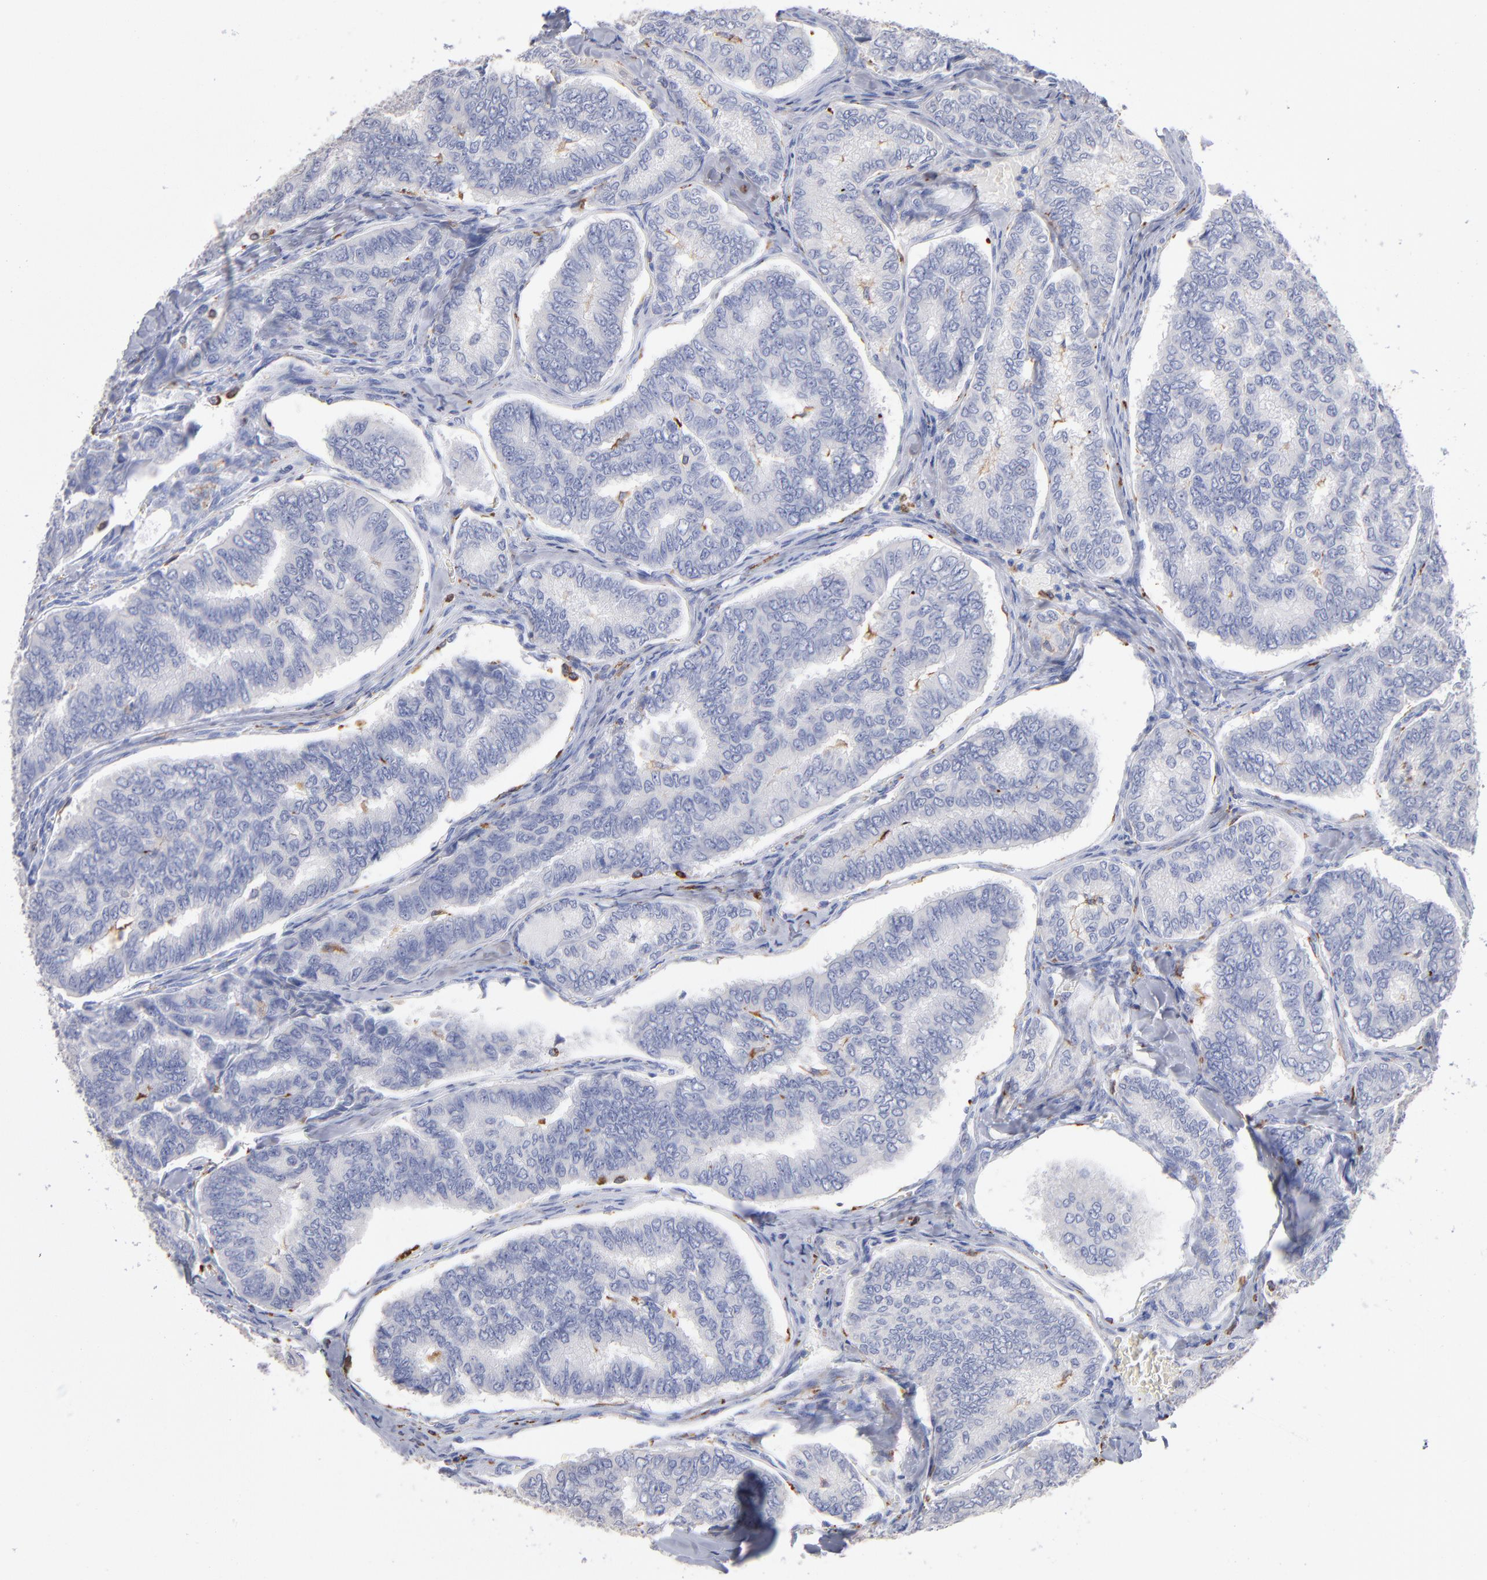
{"staining": {"intensity": "negative", "quantity": "none", "location": "none"}, "tissue": "thyroid cancer", "cell_type": "Tumor cells", "image_type": "cancer", "snomed": [{"axis": "morphology", "description": "Papillary adenocarcinoma, NOS"}, {"axis": "topography", "description": "Thyroid gland"}], "caption": "Human thyroid papillary adenocarcinoma stained for a protein using immunohistochemistry reveals no positivity in tumor cells.", "gene": "CD180", "patient": {"sex": "female", "age": 35}}